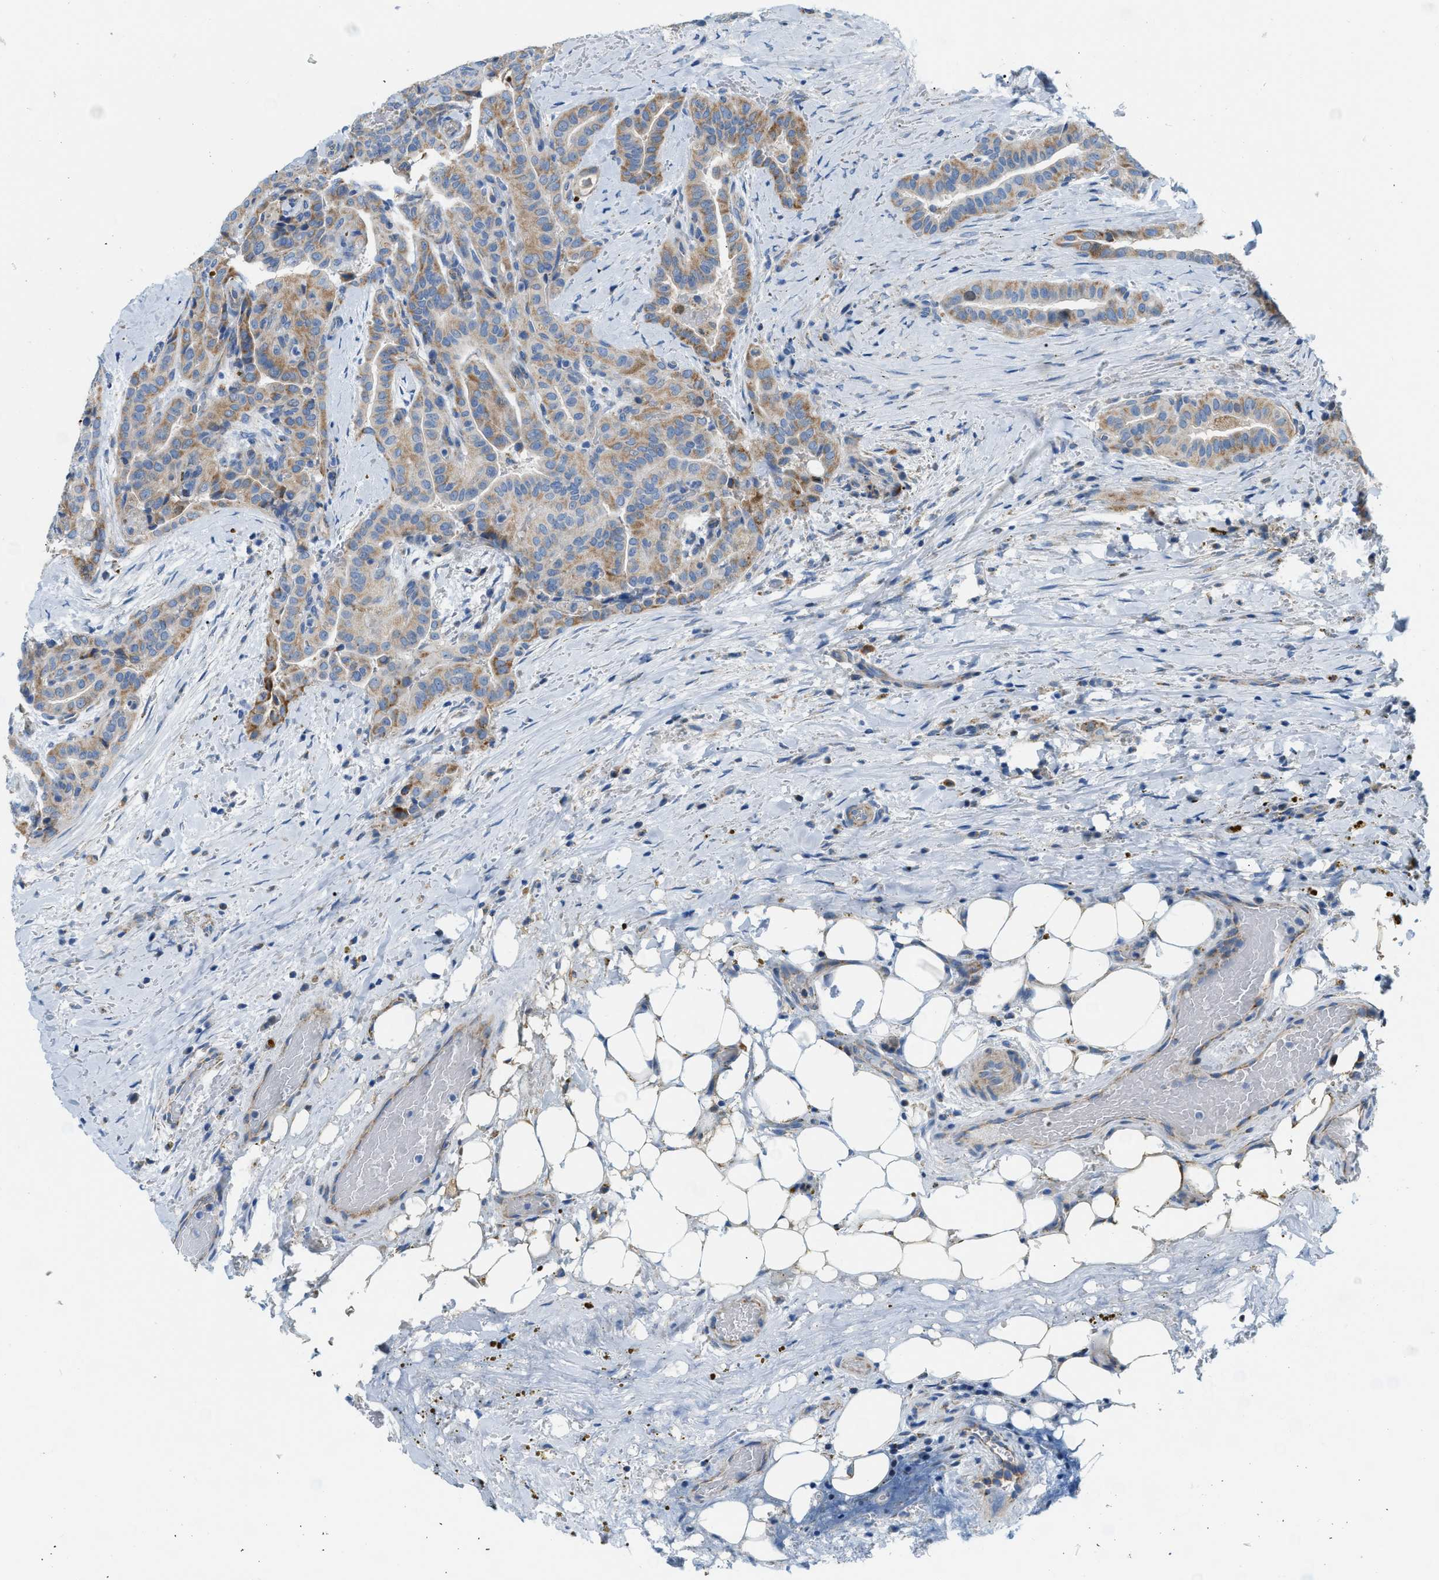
{"staining": {"intensity": "moderate", "quantity": "25%-75%", "location": "cytoplasmic/membranous"}, "tissue": "thyroid cancer", "cell_type": "Tumor cells", "image_type": "cancer", "snomed": [{"axis": "morphology", "description": "Papillary adenocarcinoma, NOS"}, {"axis": "topography", "description": "Thyroid gland"}], "caption": "Human papillary adenocarcinoma (thyroid) stained for a protein (brown) reveals moderate cytoplasmic/membranous positive staining in about 25%-75% of tumor cells.", "gene": "JADE1", "patient": {"sex": "male", "age": 77}}